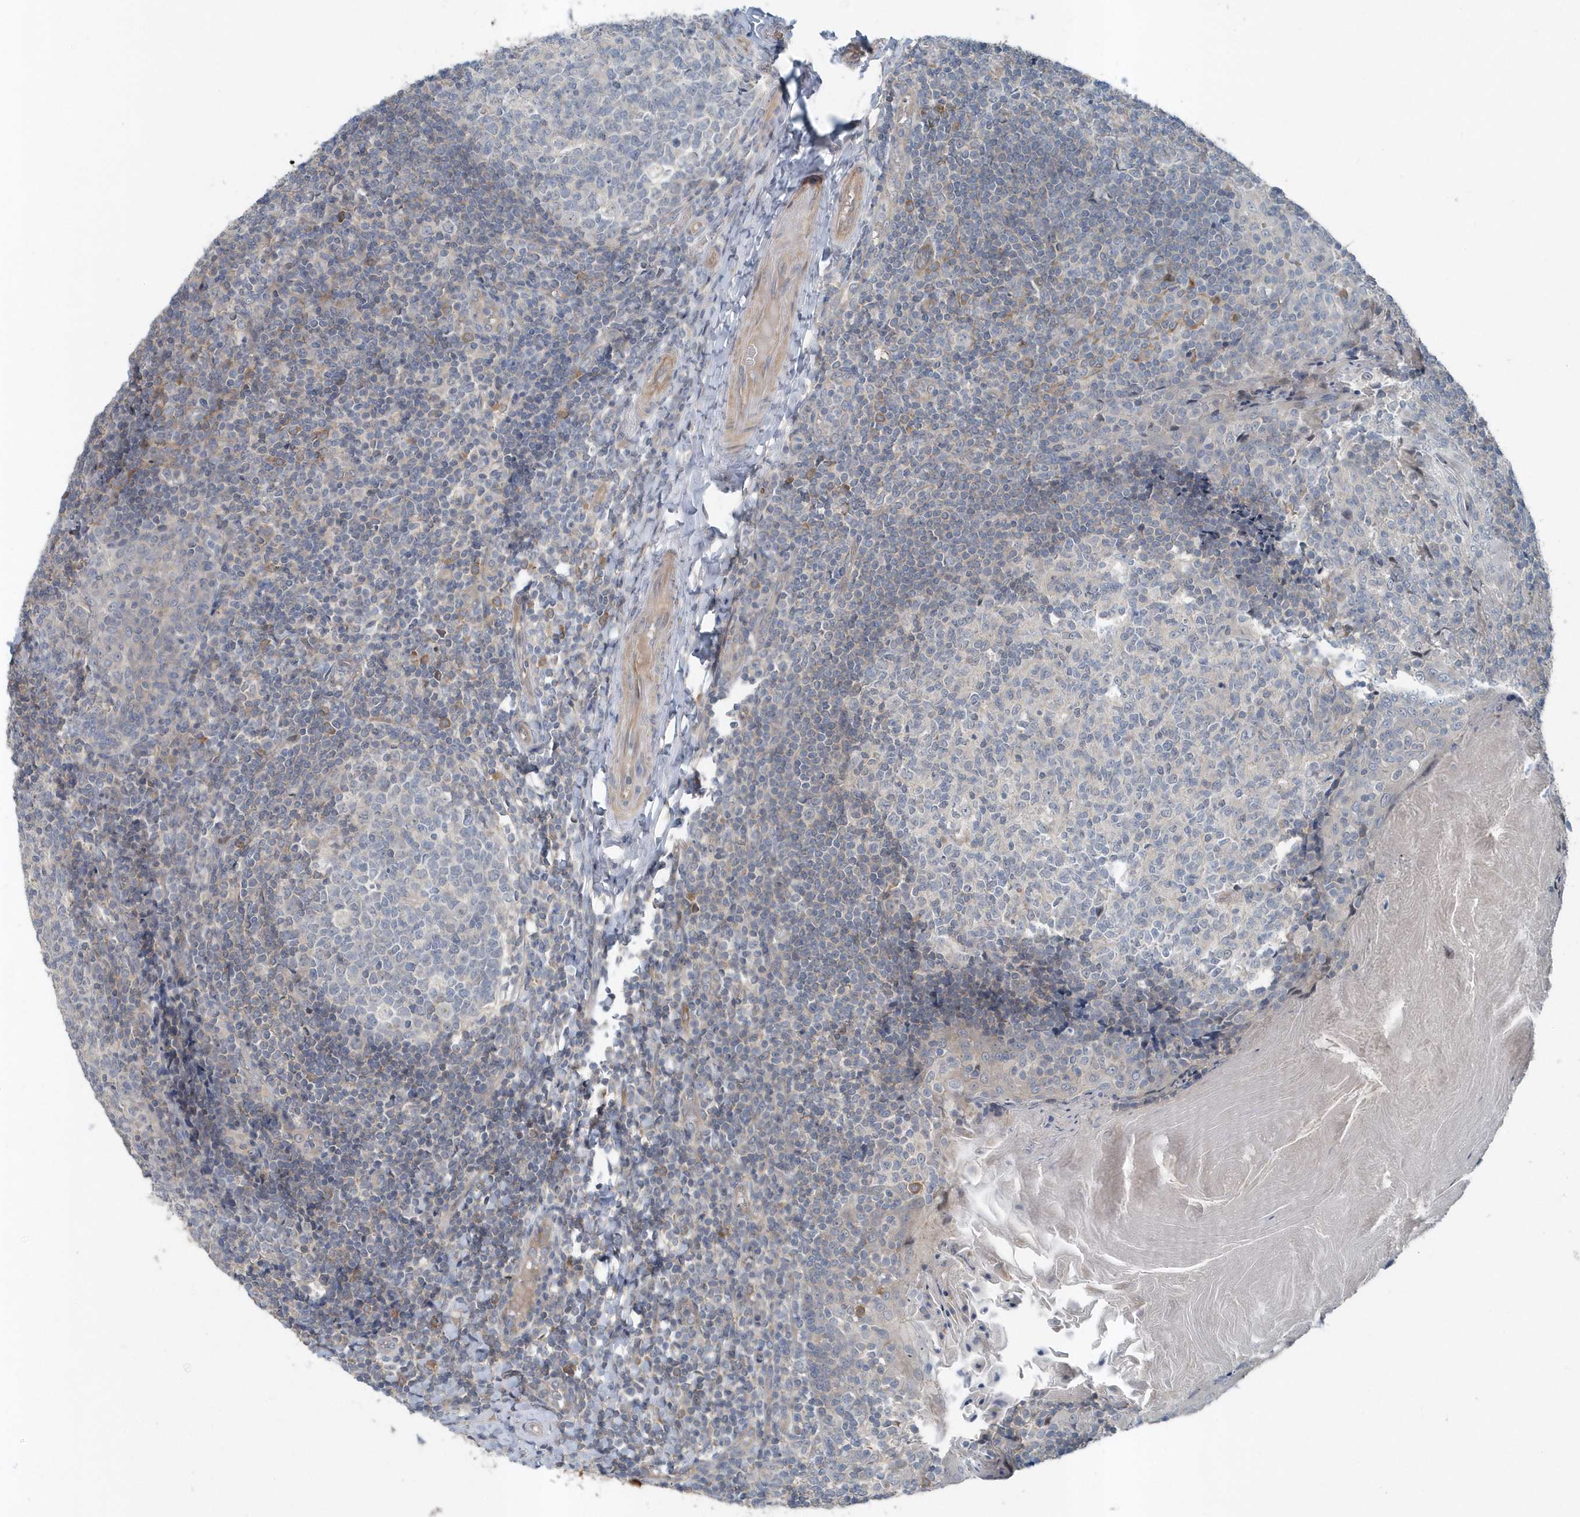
{"staining": {"intensity": "negative", "quantity": "none", "location": "none"}, "tissue": "tonsil", "cell_type": "Germinal center cells", "image_type": "normal", "snomed": [{"axis": "morphology", "description": "Normal tissue, NOS"}, {"axis": "topography", "description": "Tonsil"}], "caption": "Germinal center cells show no significant protein positivity in normal tonsil.", "gene": "MCC", "patient": {"sex": "female", "age": 19}}